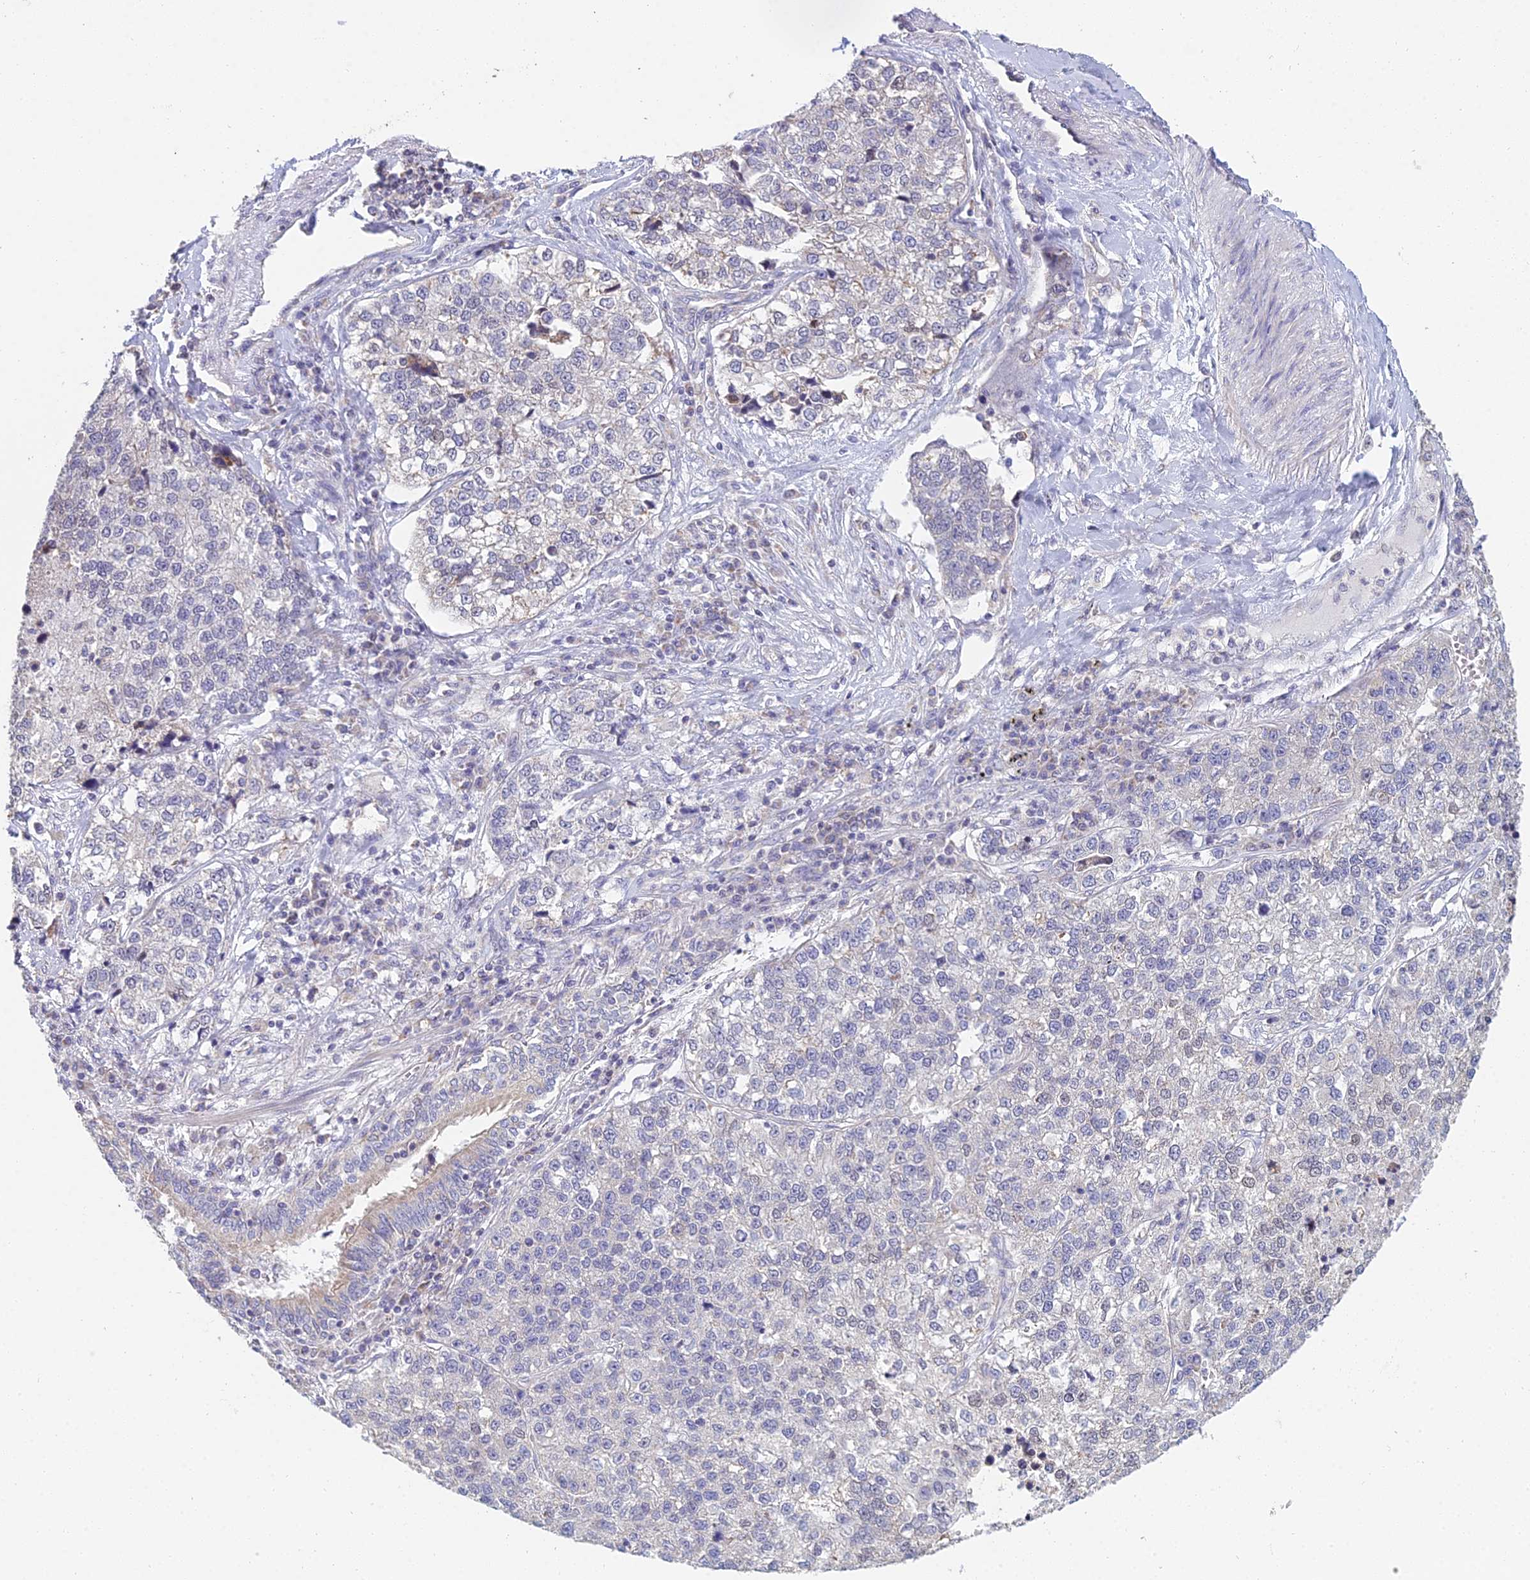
{"staining": {"intensity": "negative", "quantity": "none", "location": "none"}, "tissue": "lung cancer", "cell_type": "Tumor cells", "image_type": "cancer", "snomed": [{"axis": "morphology", "description": "Adenocarcinoma, NOS"}, {"axis": "topography", "description": "Lung"}], "caption": "The micrograph displays no staining of tumor cells in lung cancer (adenocarcinoma).", "gene": "CFAP206", "patient": {"sex": "male", "age": 49}}